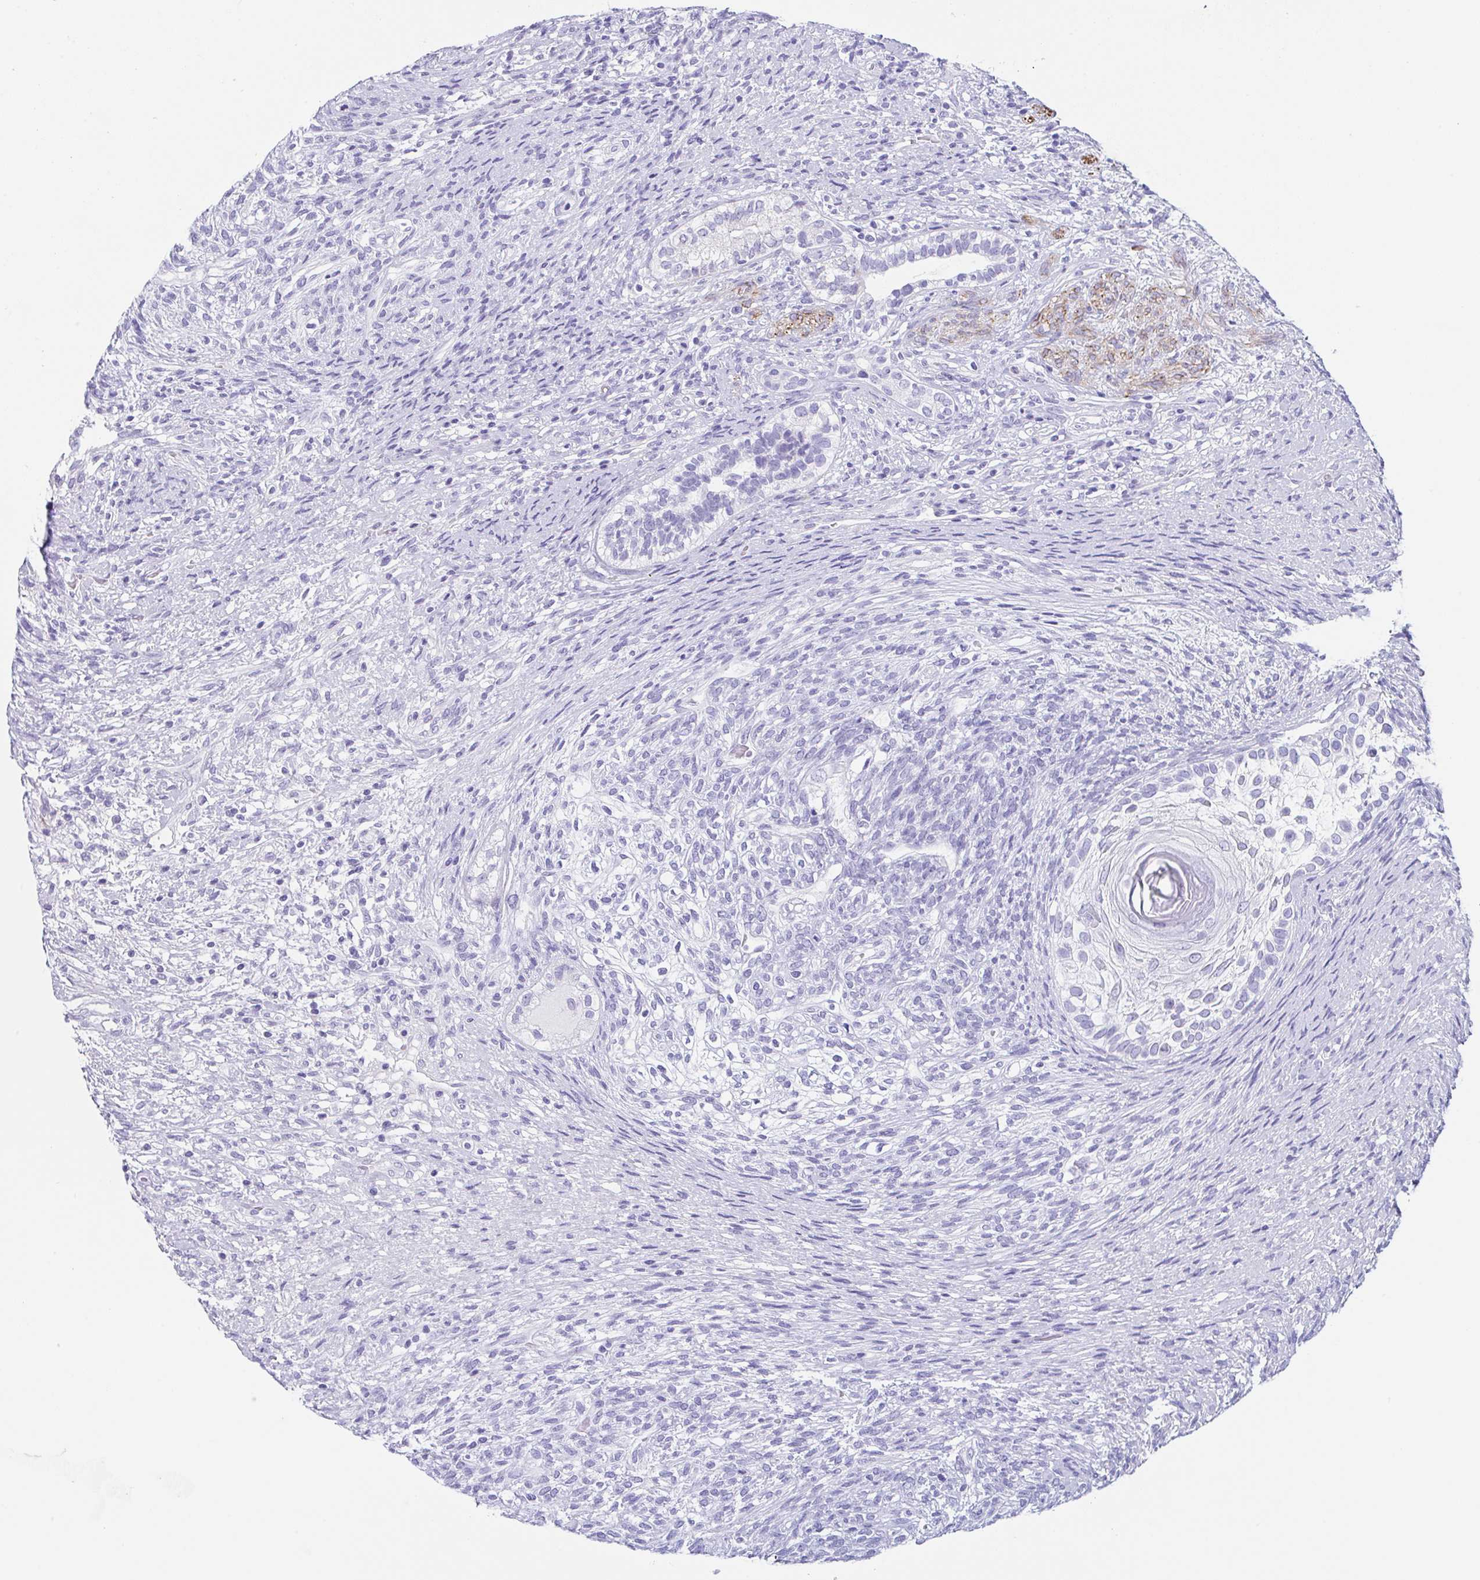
{"staining": {"intensity": "negative", "quantity": "none", "location": "none"}, "tissue": "testis cancer", "cell_type": "Tumor cells", "image_type": "cancer", "snomed": [{"axis": "morphology", "description": "Seminoma, NOS"}, {"axis": "morphology", "description": "Carcinoma, Embryonal, NOS"}, {"axis": "topography", "description": "Testis"}], "caption": "A photomicrograph of human testis cancer (seminoma) is negative for staining in tumor cells.", "gene": "TAS2R41", "patient": {"sex": "male", "age": 41}}